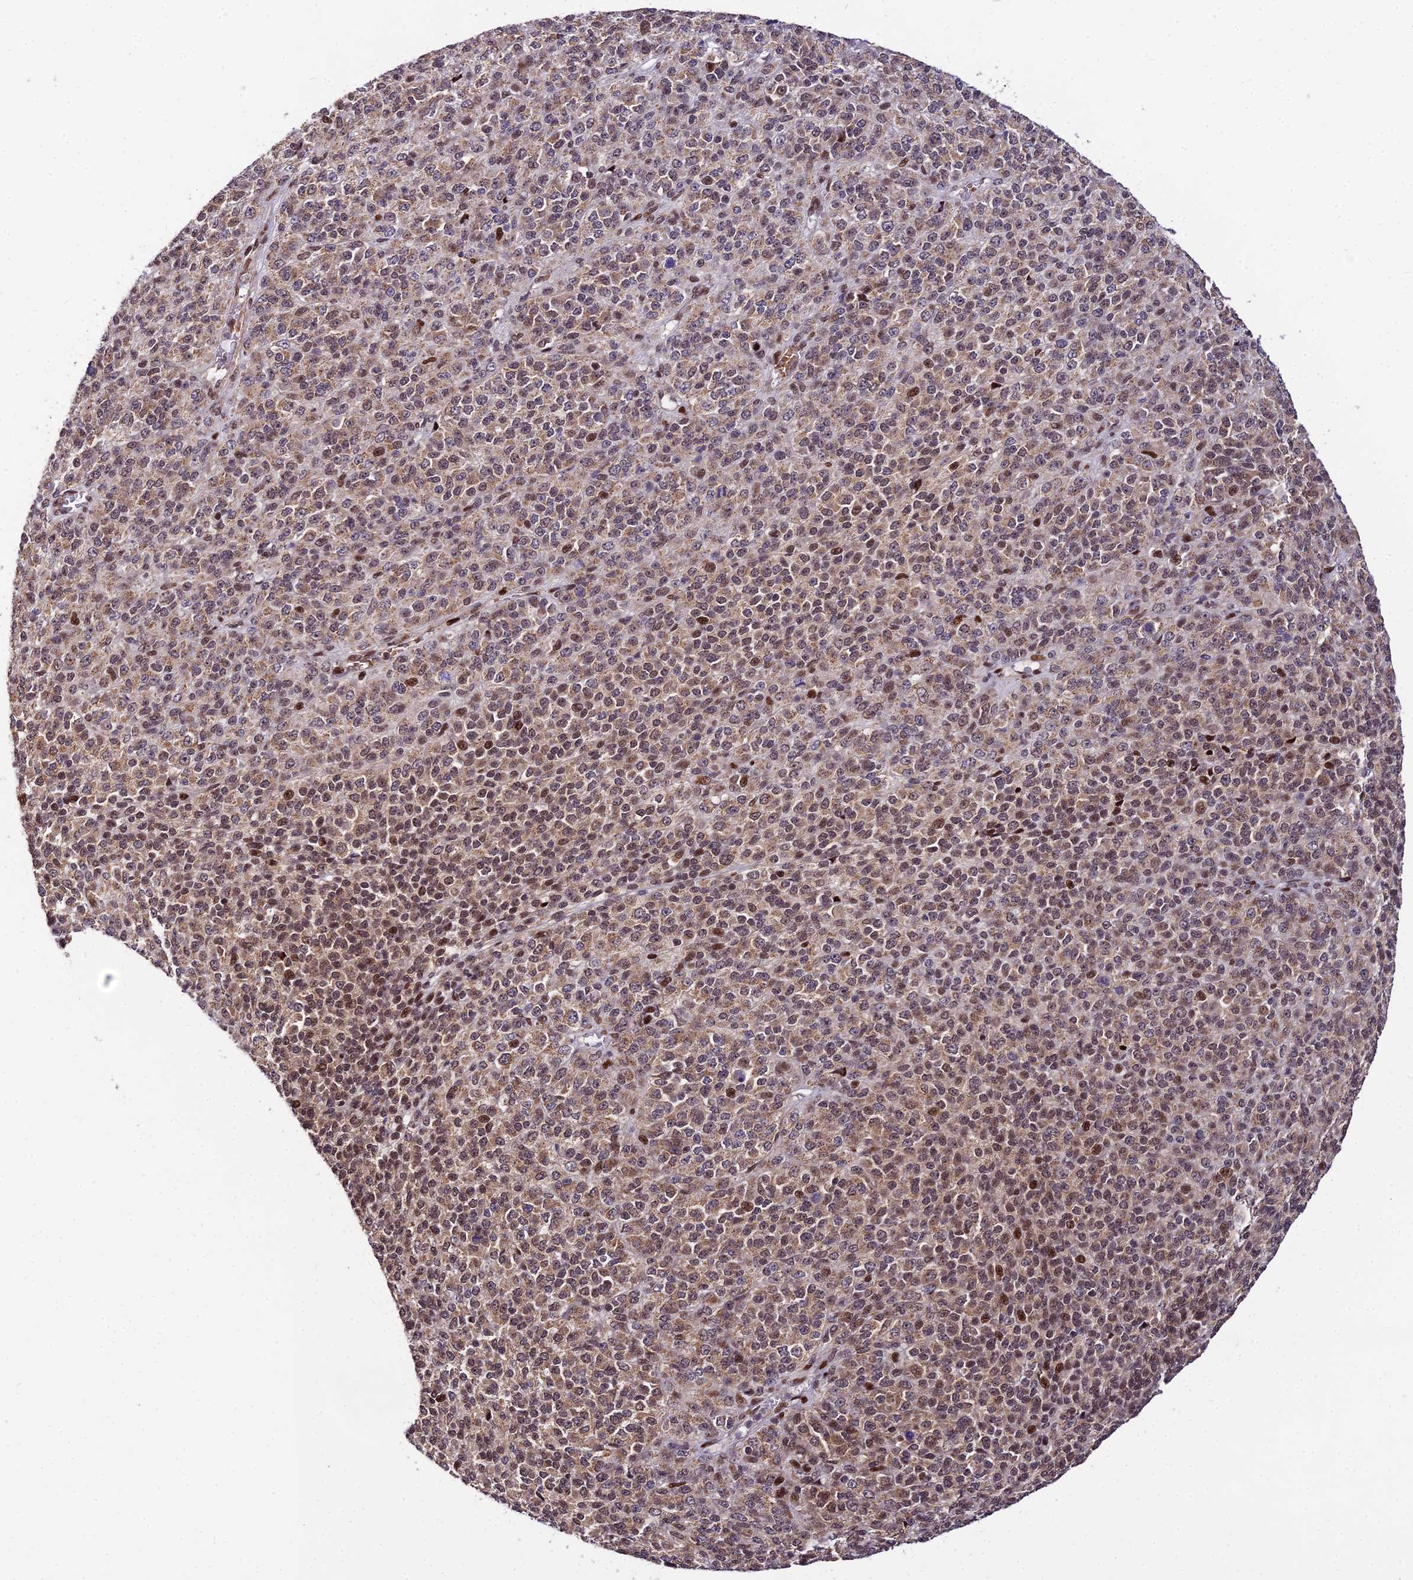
{"staining": {"intensity": "moderate", "quantity": ">75%", "location": "cytoplasmic/membranous,nuclear"}, "tissue": "melanoma", "cell_type": "Tumor cells", "image_type": "cancer", "snomed": [{"axis": "morphology", "description": "Malignant melanoma, Metastatic site"}, {"axis": "topography", "description": "Brain"}], "caption": "About >75% of tumor cells in human malignant melanoma (metastatic site) reveal moderate cytoplasmic/membranous and nuclear protein staining as visualized by brown immunohistochemical staining.", "gene": "CIB3", "patient": {"sex": "female", "age": 56}}